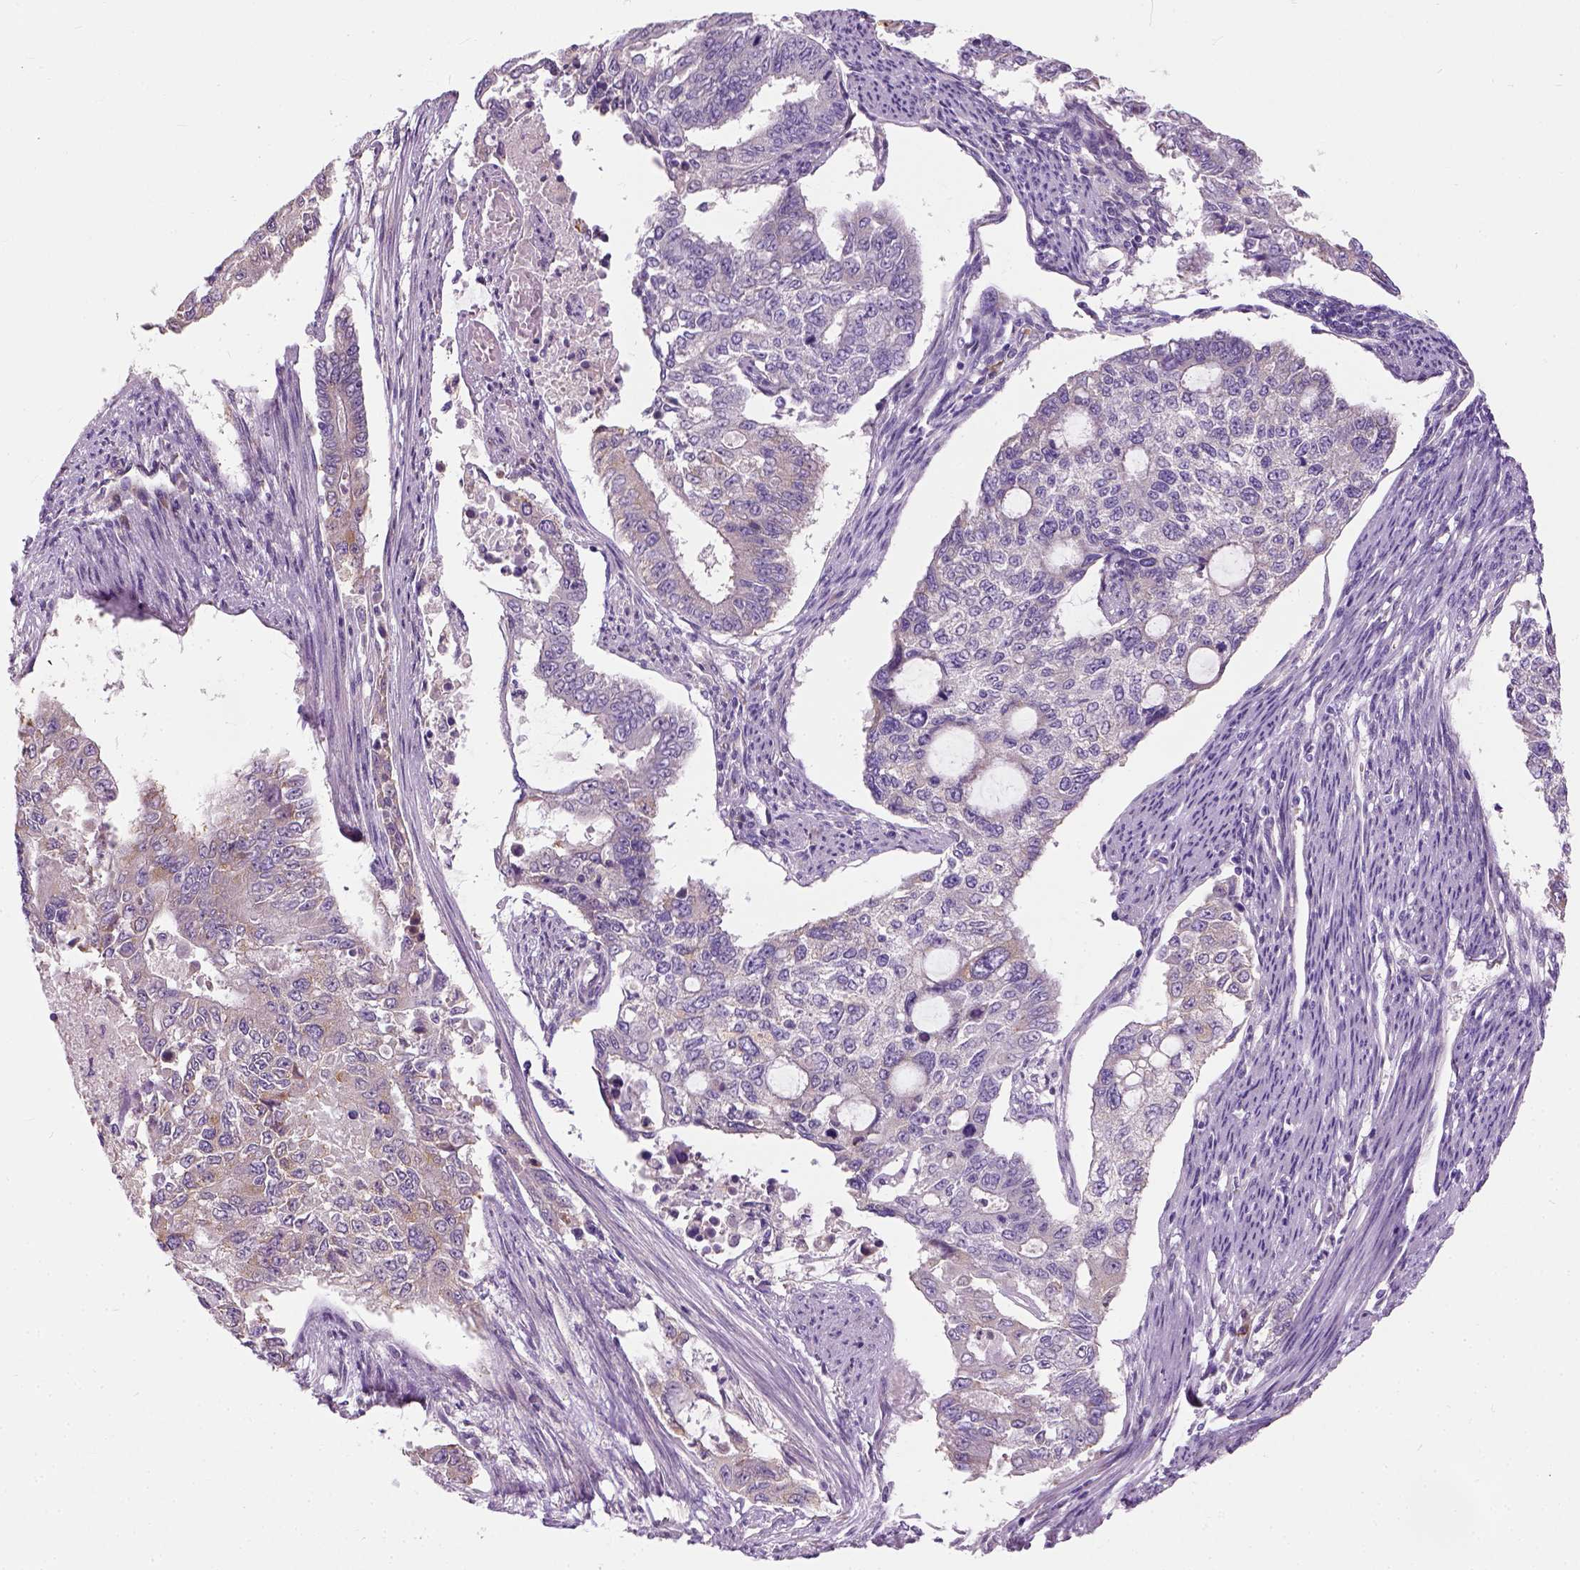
{"staining": {"intensity": "negative", "quantity": "none", "location": "none"}, "tissue": "endometrial cancer", "cell_type": "Tumor cells", "image_type": "cancer", "snomed": [{"axis": "morphology", "description": "Adenocarcinoma, NOS"}, {"axis": "topography", "description": "Uterus"}], "caption": "A photomicrograph of adenocarcinoma (endometrial) stained for a protein reveals no brown staining in tumor cells. The staining was performed using DAB to visualize the protein expression in brown, while the nuclei were stained in blue with hematoxylin (Magnification: 20x).", "gene": "TRIM72", "patient": {"sex": "female", "age": 59}}